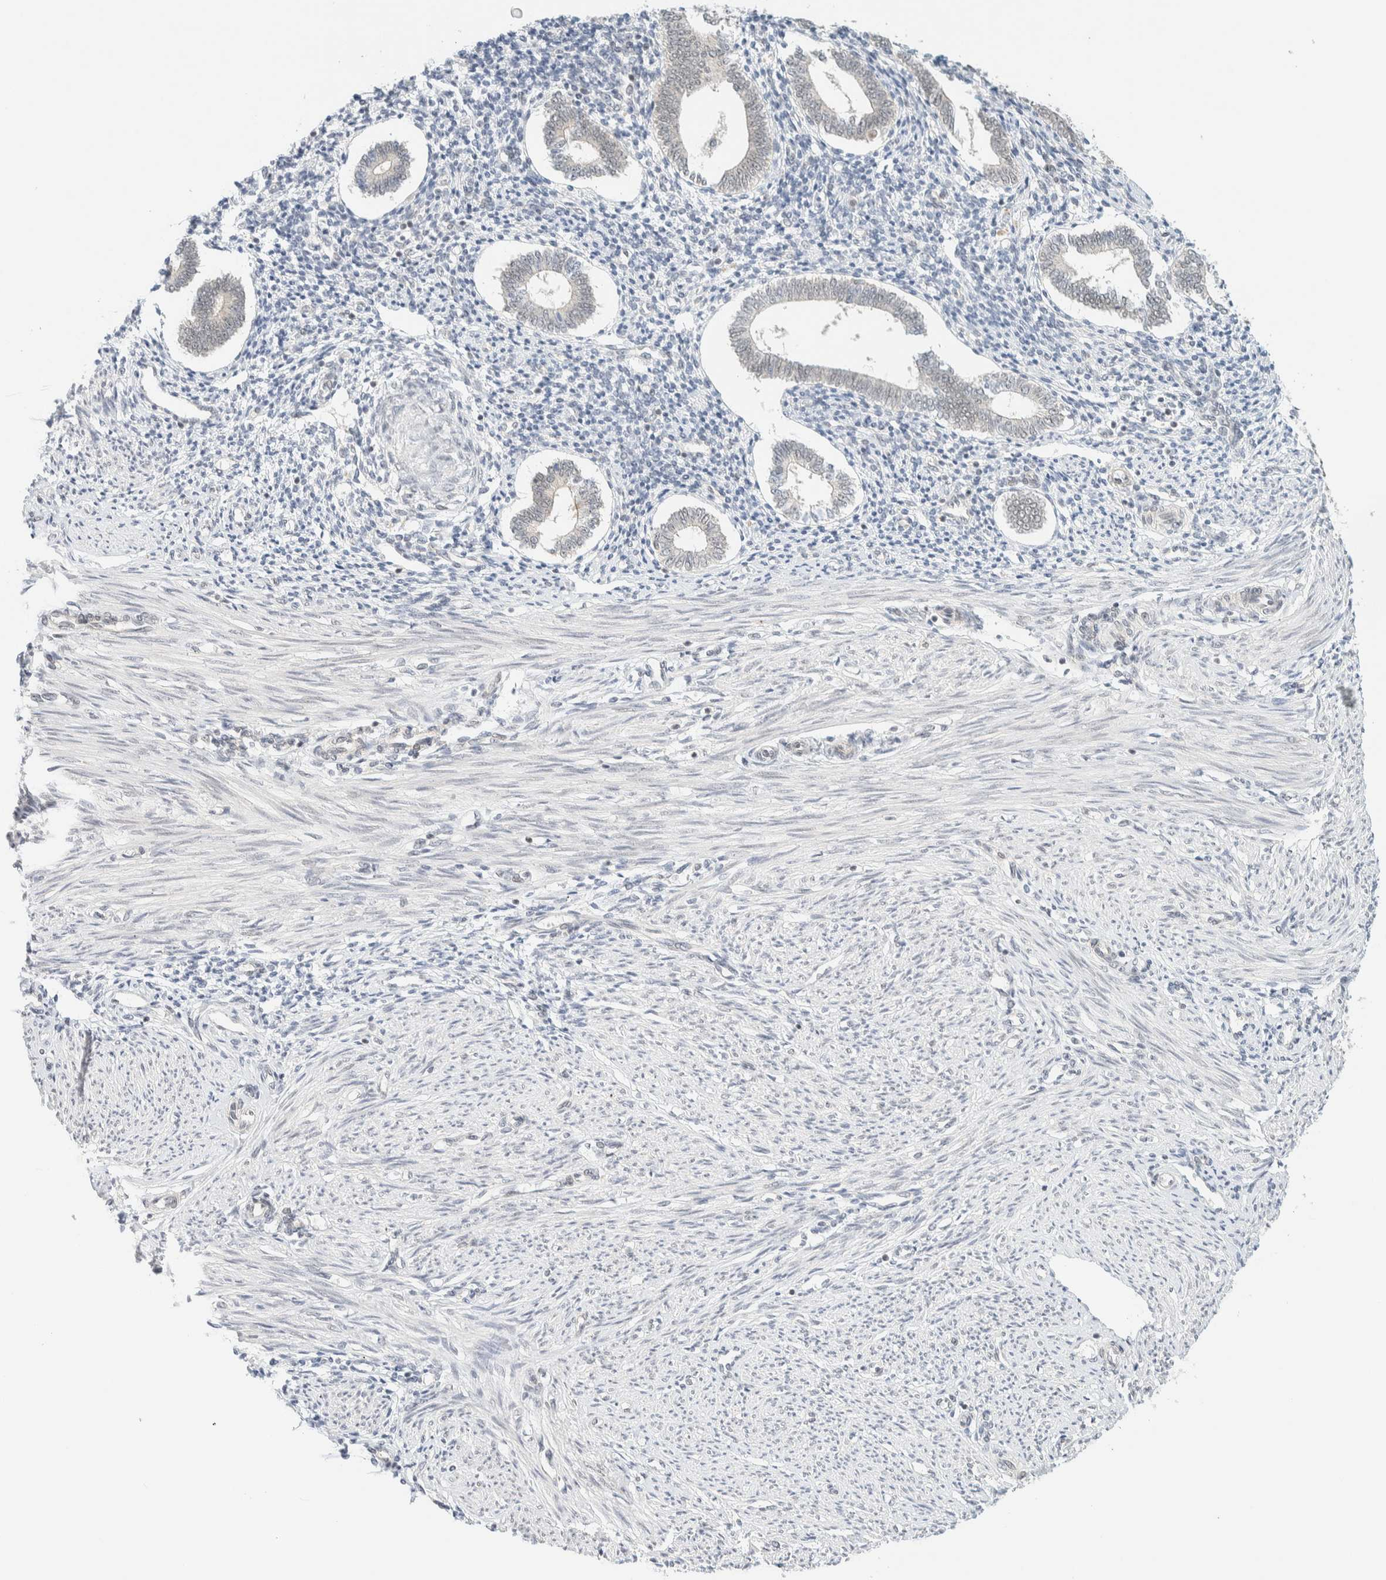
{"staining": {"intensity": "moderate", "quantity": "<25%", "location": "nuclear"}, "tissue": "endometrium", "cell_type": "Cells in endometrial stroma", "image_type": "normal", "snomed": [{"axis": "morphology", "description": "Normal tissue, NOS"}, {"axis": "topography", "description": "Endometrium"}], "caption": "Immunohistochemistry micrograph of unremarkable endometrium stained for a protein (brown), which reveals low levels of moderate nuclear expression in approximately <25% of cells in endometrial stroma.", "gene": "PYGO2", "patient": {"sex": "female", "age": 42}}